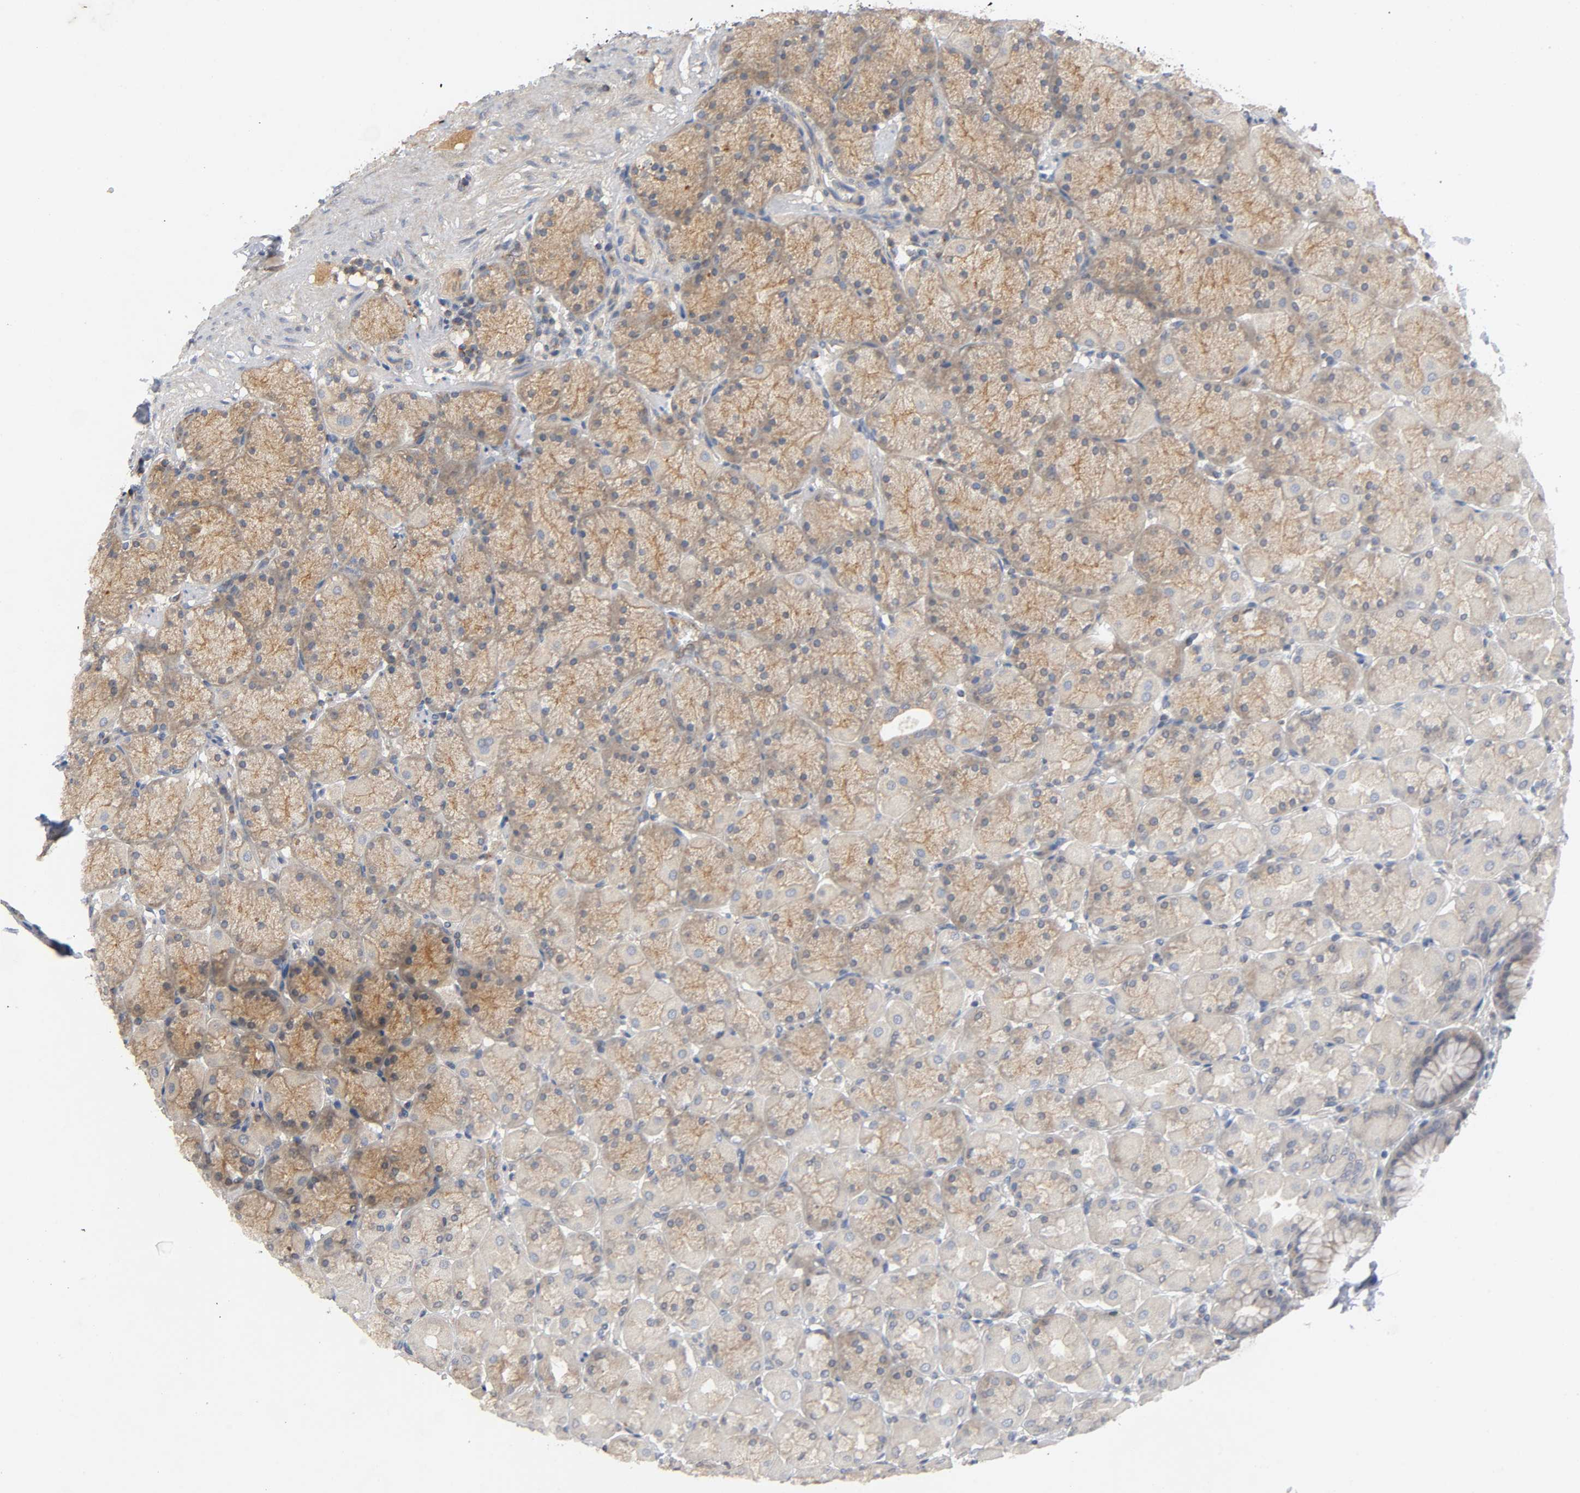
{"staining": {"intensity": "moderate", "quantity": ">75%", "location": "cytoplasmic/membranous"}, "tissue": "stomach", "cell_type": "Glandular cells", "image_type": "normal", "snomed": [{"axis": "morphology", "description": "Normal tissue, NOS"}, {"axis": "topography", "description": "Stomach, upper"}], "caption": "Stomach was stained to show a protein in brown. There is medium levels of moderate cytoplasmic/membranous expression in about >75% of glandular cells. Nuclei are stained in blue.", "gene": "IKBKB", "patient": {"sex": "female", "age": 56}}